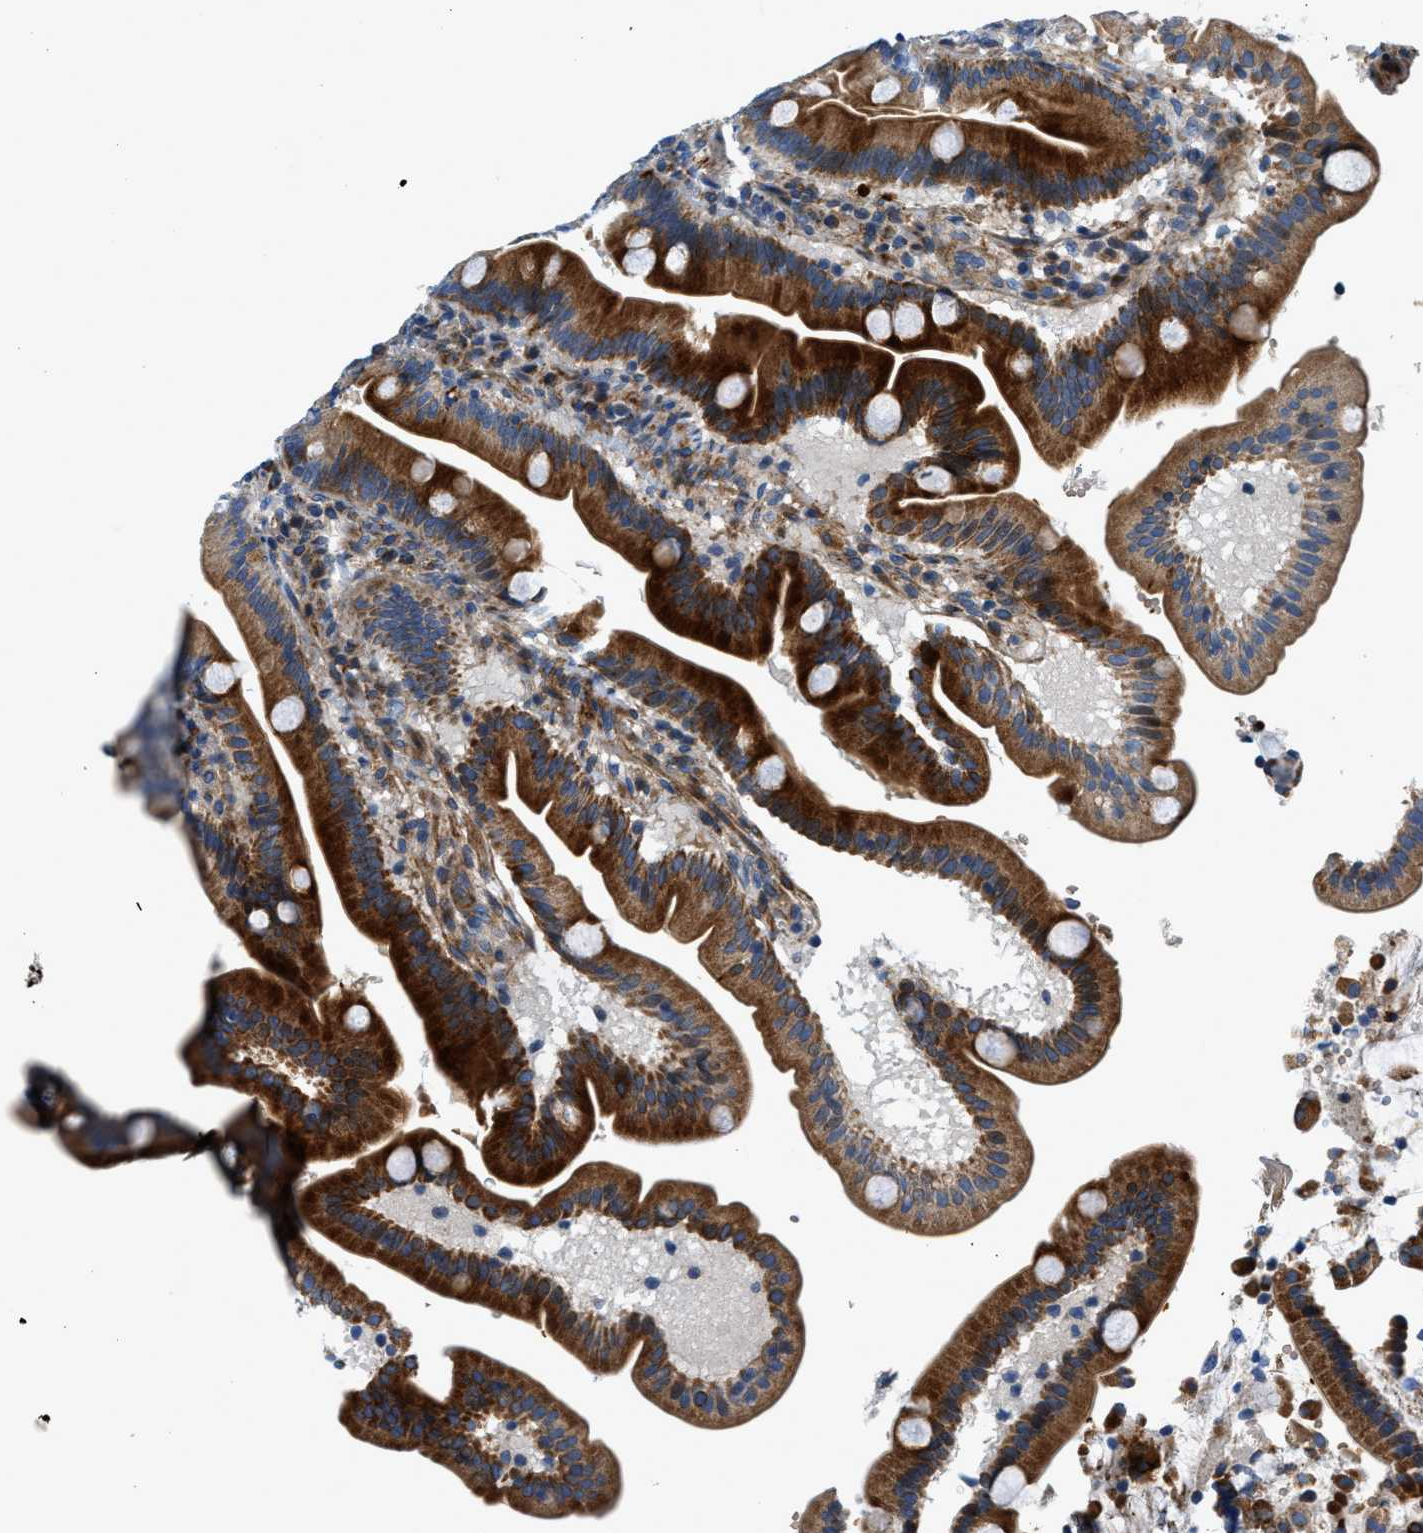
{"staining": {"intensity": "strong", "quantity": ">75%", "location": "cytoplasmic/membranous"}, "tissue": "duodenum", "cell_type": "Glandular cells", "image_type": "normal", "snomed": [{"axis": "morphology", "description": "Normal tissue, NOS"}, {"axis": "topography", "description": "Duodenum"}], "caption": "Brown immunohistochemical staining in normal duodenum demonstrates strong cytoplasmic/membranous staining in about >75% of glandular cells.", "gene": "DHODH", "patient": {"sex": "male", "age": 54}}